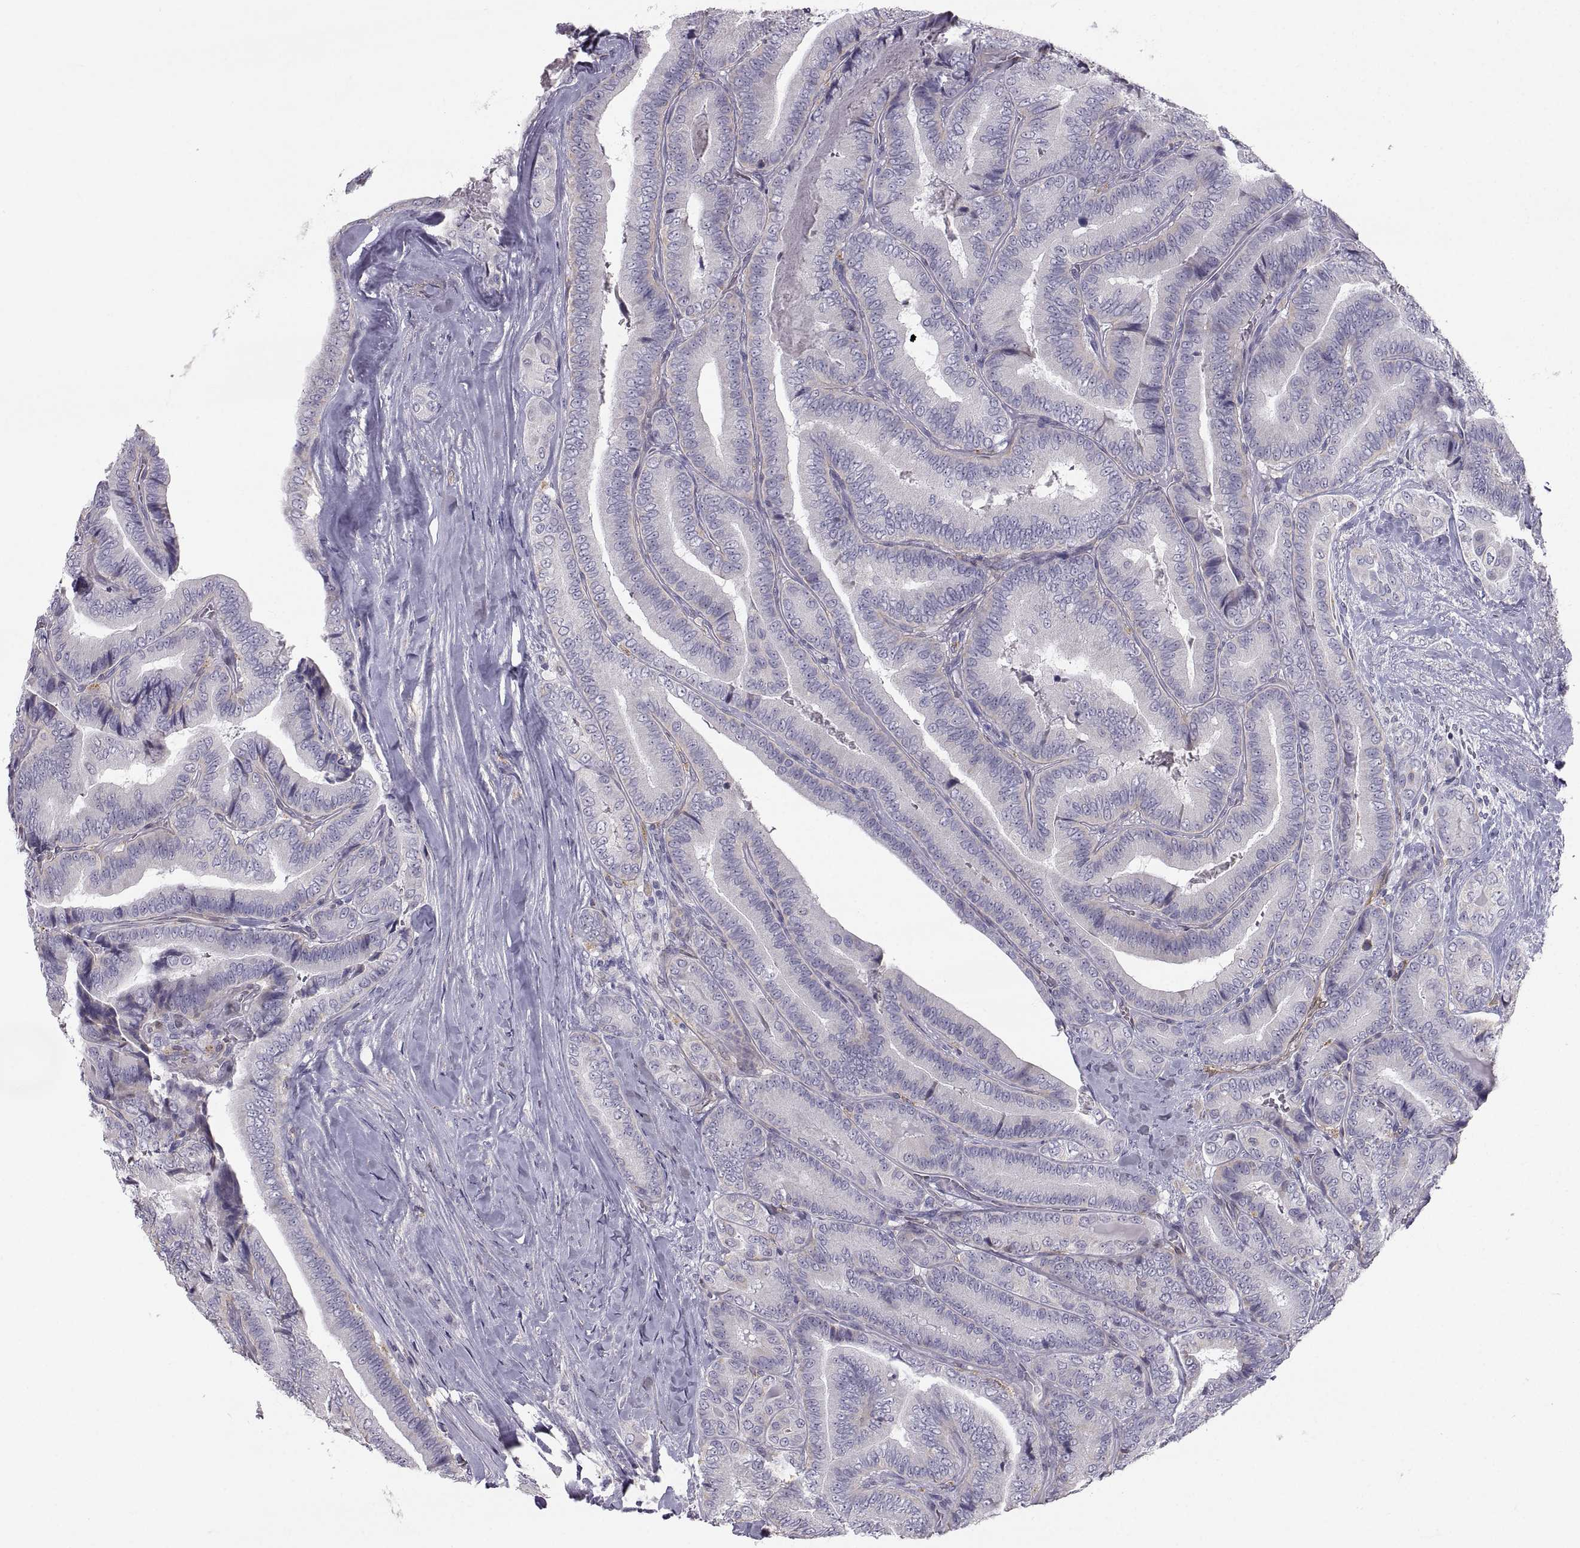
{"staining": {"intensity": "negative", "quantity": "none", "location": "none"}, "tissue": "thyroid cancer", "cell_type": "Tumor cells", "image_type": "cancer", "snomed": [{"axis": "morphology", "description": "Papillary adenocarcinoma, NOS"}, {"axis": "topography", "description": "Thyroid gland"}], "caption": "Photomicrograph shows no significant protein positivity in tumor cells of papillary adenocarcinoma (thyroid).", "gene": "PGM5", "patient": {"sex": "male", "age": 61}}